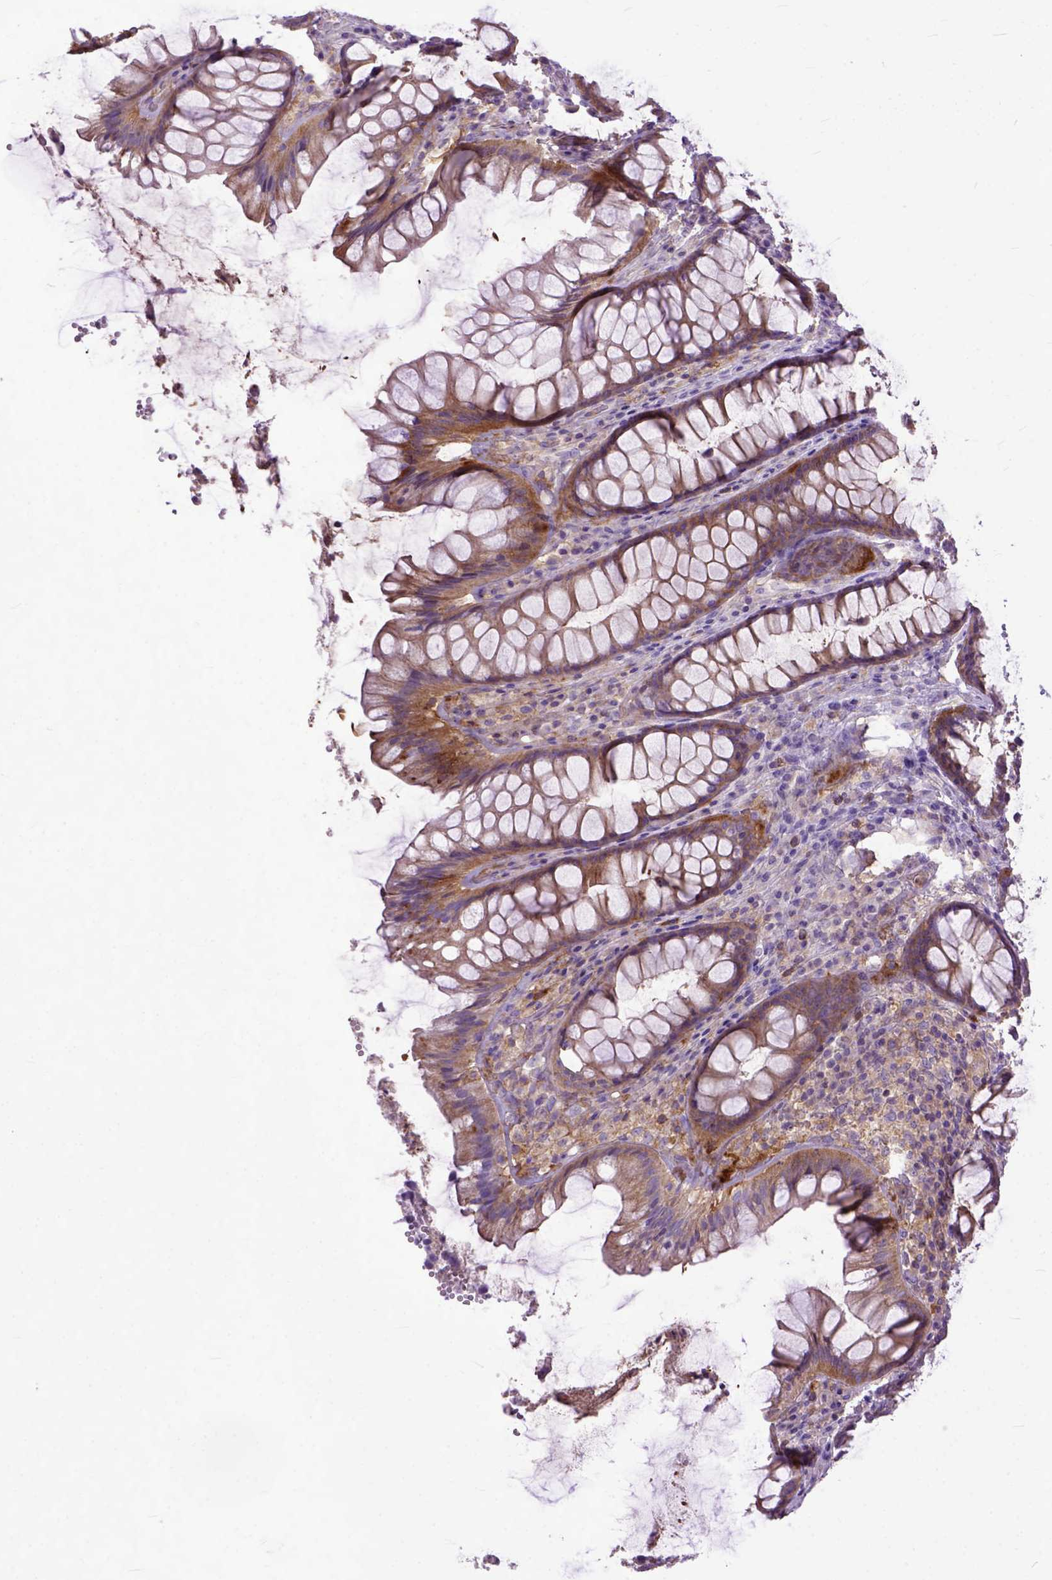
{"staining": {"intensity": "moderate", "quantity": "<25%", "location": "cytoplasmic/membranous"}, "tissue": "rectum", "cell_type": "Glandular cells", "image_type": "normal", "snomed": [{"axis": "morphology", "description": "Normal tissue, NOS"}, {"axis": "topography", "description": "Rectum"}], "caption": "Moderate cytoplasmic/membranous staining for a protein is present in about <25% of glandular cells of benign rectum using immunohistochemistry.", "gene": "NAMPT", "patient": {"sex": "male", "age": 72}}